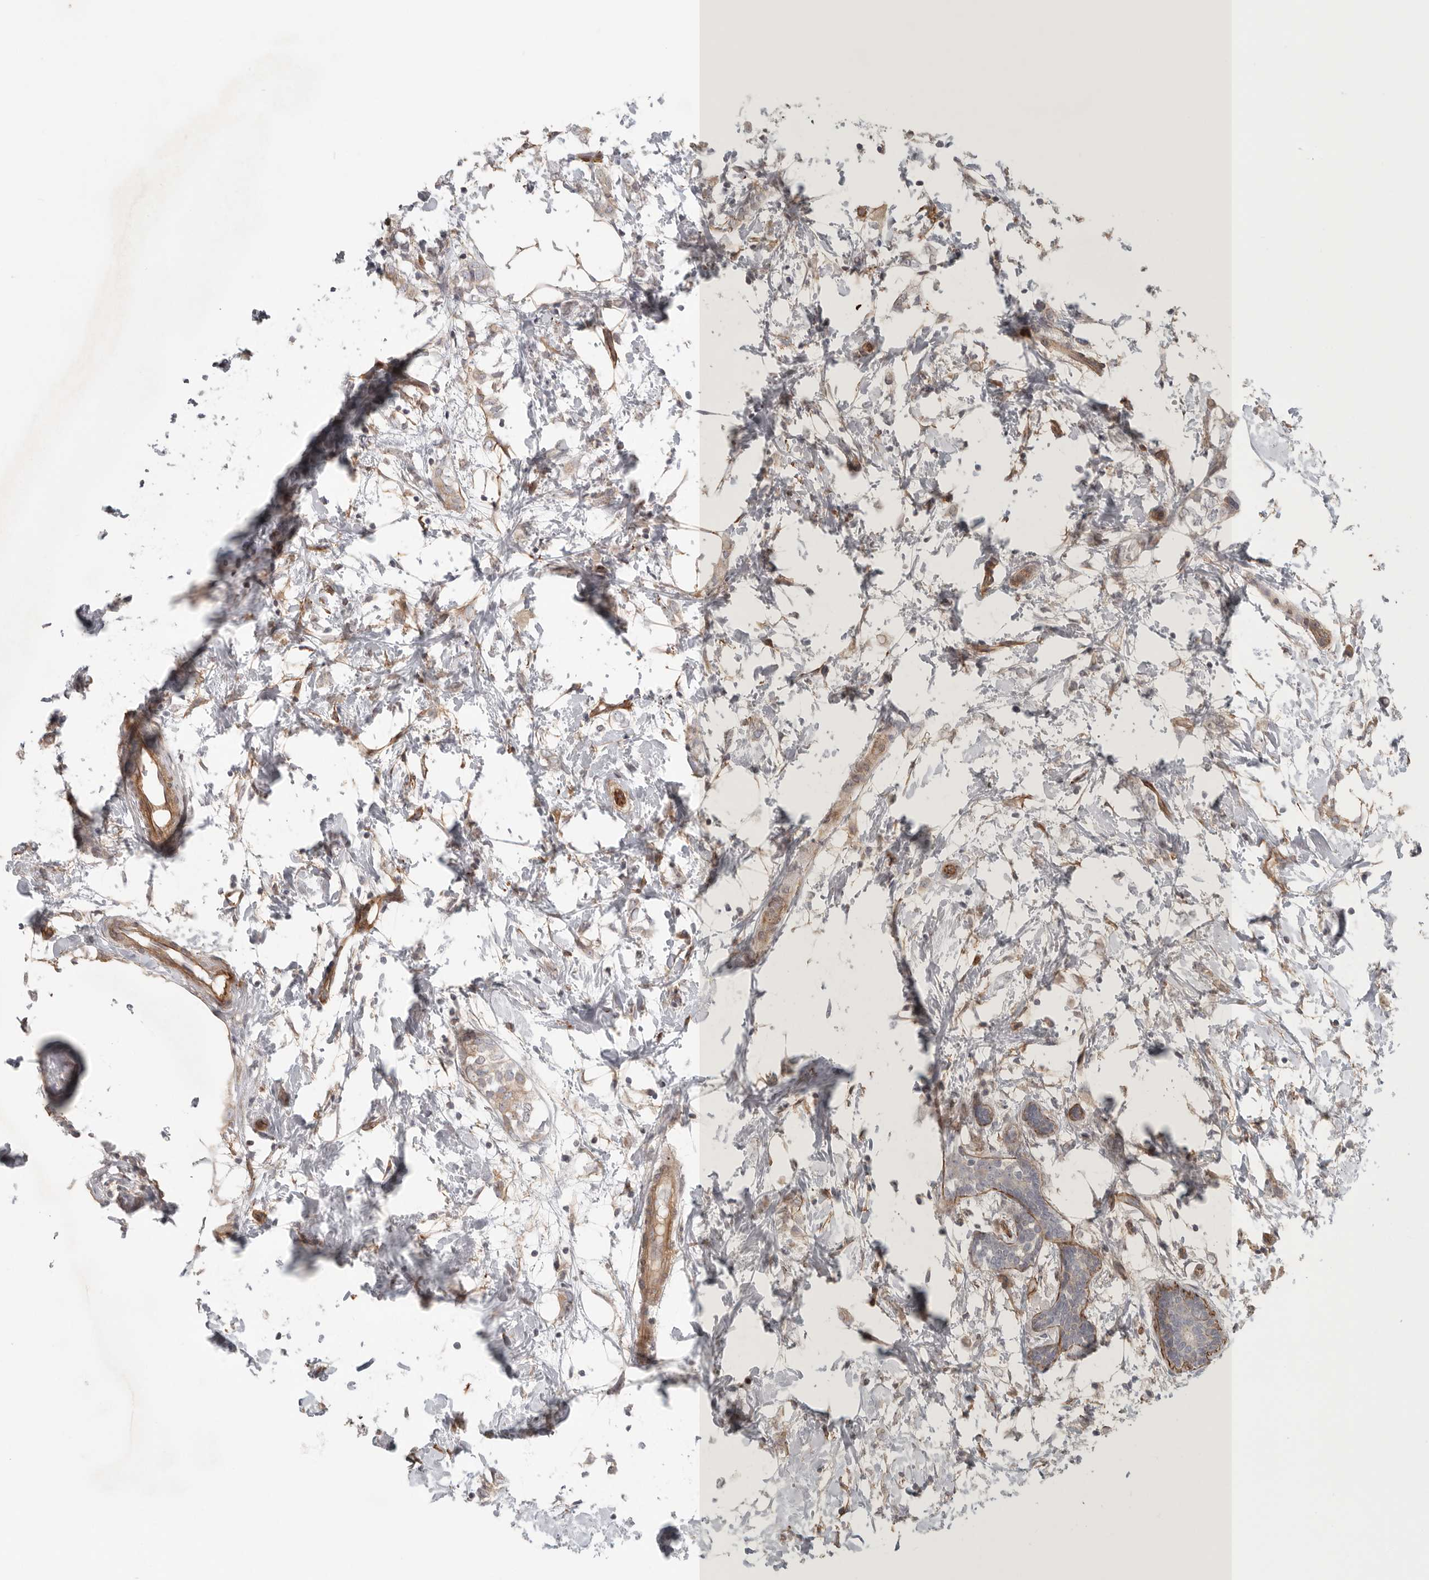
{"staining": {"intensity": "weak", "quantity": ">75%", "location": "cytoplasmic/membranous"}, "tissue": "breast cancer", "cell_type": "Tumor cells", "image_type": "cancer", "snomed": [{"axis": "morphology", "description": "Normal tissue, NOS"}, {"axis": "morphology", "description": "Lobular carcinoma"}, {"axis": "topography", "description": "Breast"}], "caption": "DAB (3,3'-diaminobenzidine) immunohistochemical staining of breast cancer demonstrates weak cytoplasmic/membranous protein staining in about >75% of tumor cells.", "gene": "LONRF1", "patient": {"sex": "female", "age": 47}}